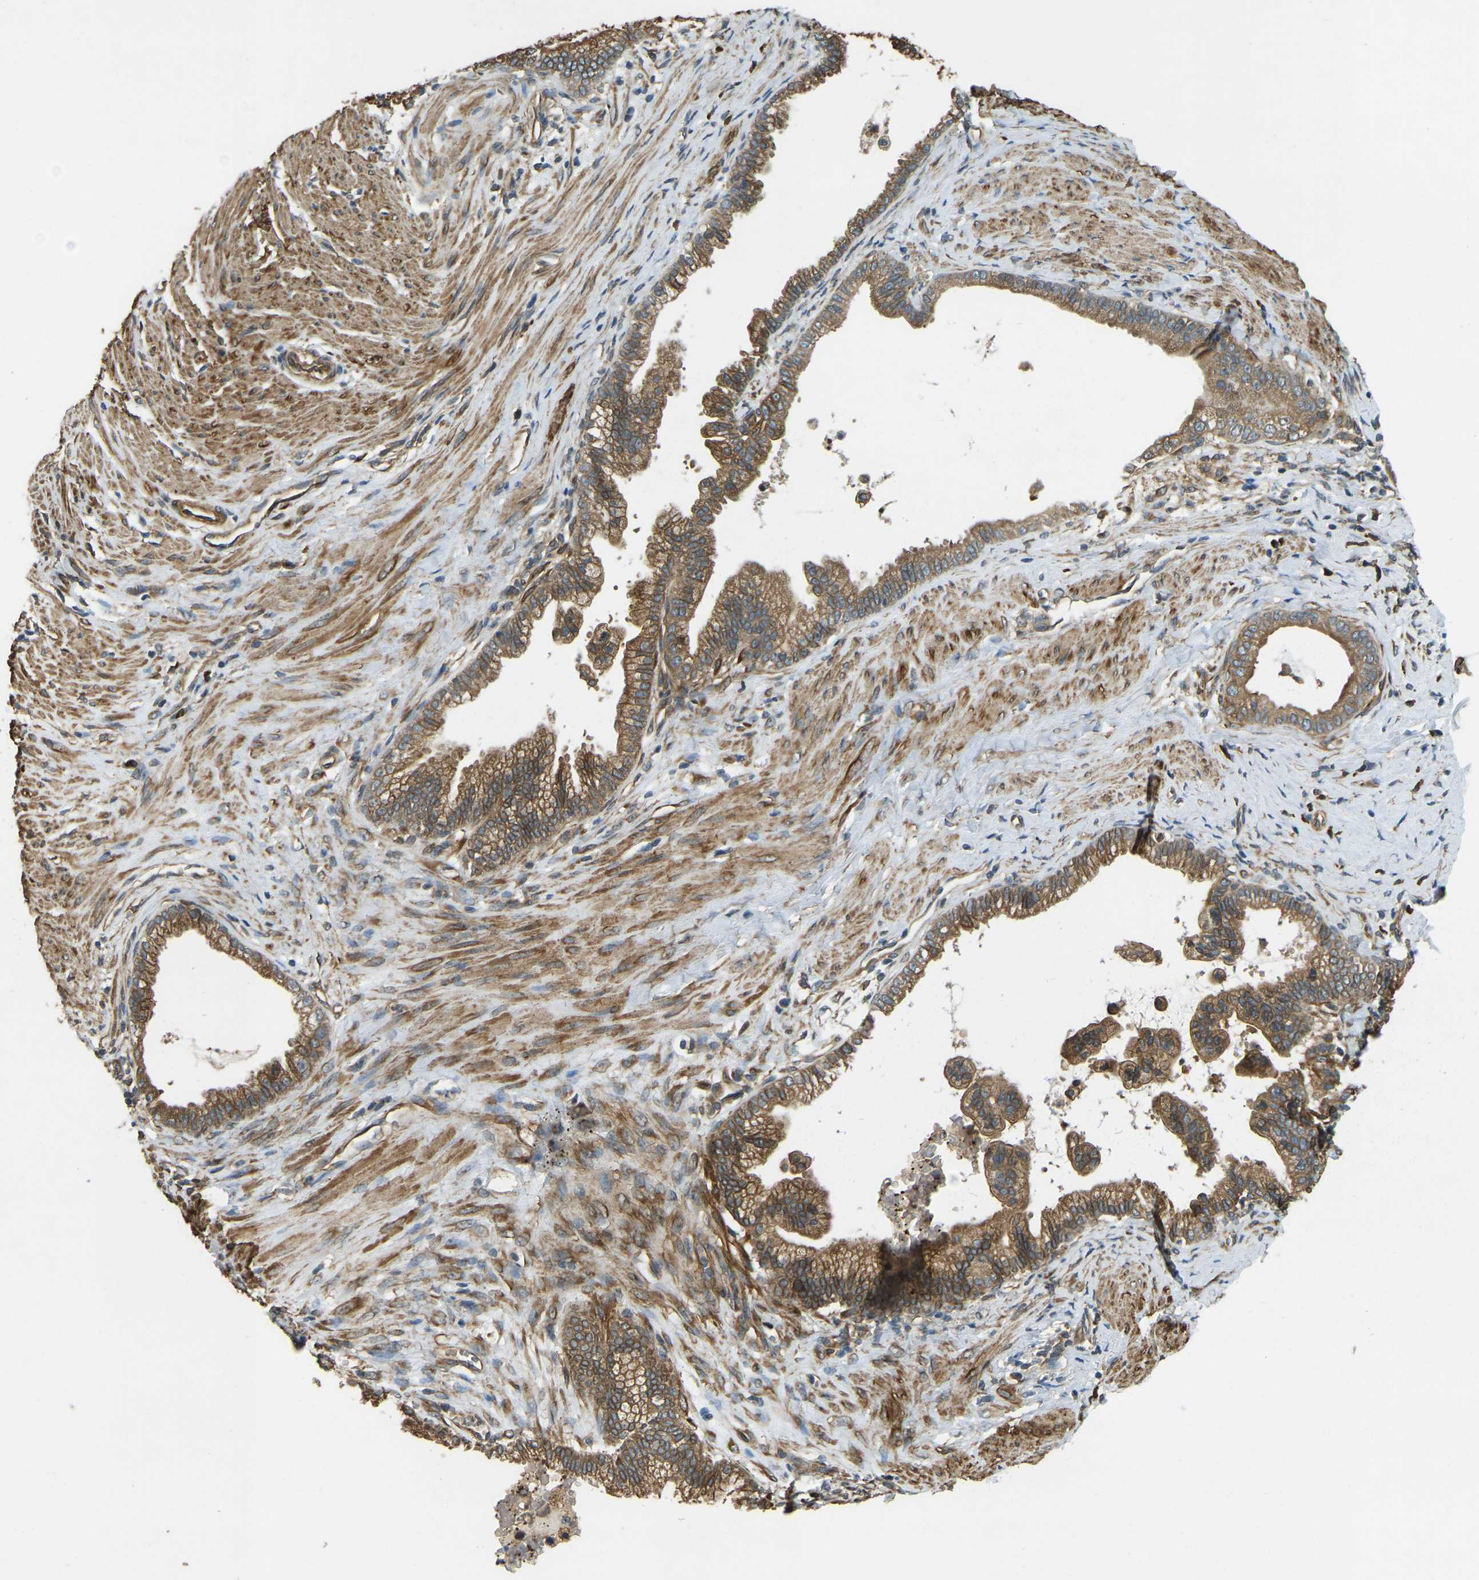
{"staining": {"intensity": "moderate", "quantity": ">75%", "location": "cytoplasmic/membranous"}, "tissue": "pancreatic cancer", "cell_type": "Tumor cells", "image_type": "cancer", "snomed": [{"axis": "morphology", "description": "Adenocarcinoma, NOS"}, {"axis": "topography", "description": "Pancreas"}], "caption": "Adenocarcinoma (pancreatic) stained with immunohistochemistry shows moderate cytoplasmic/membranous positivity in about >75% of tumor cells.", "gene": "ERGIC1", "patient": {"sex": "male", "age": 69}}